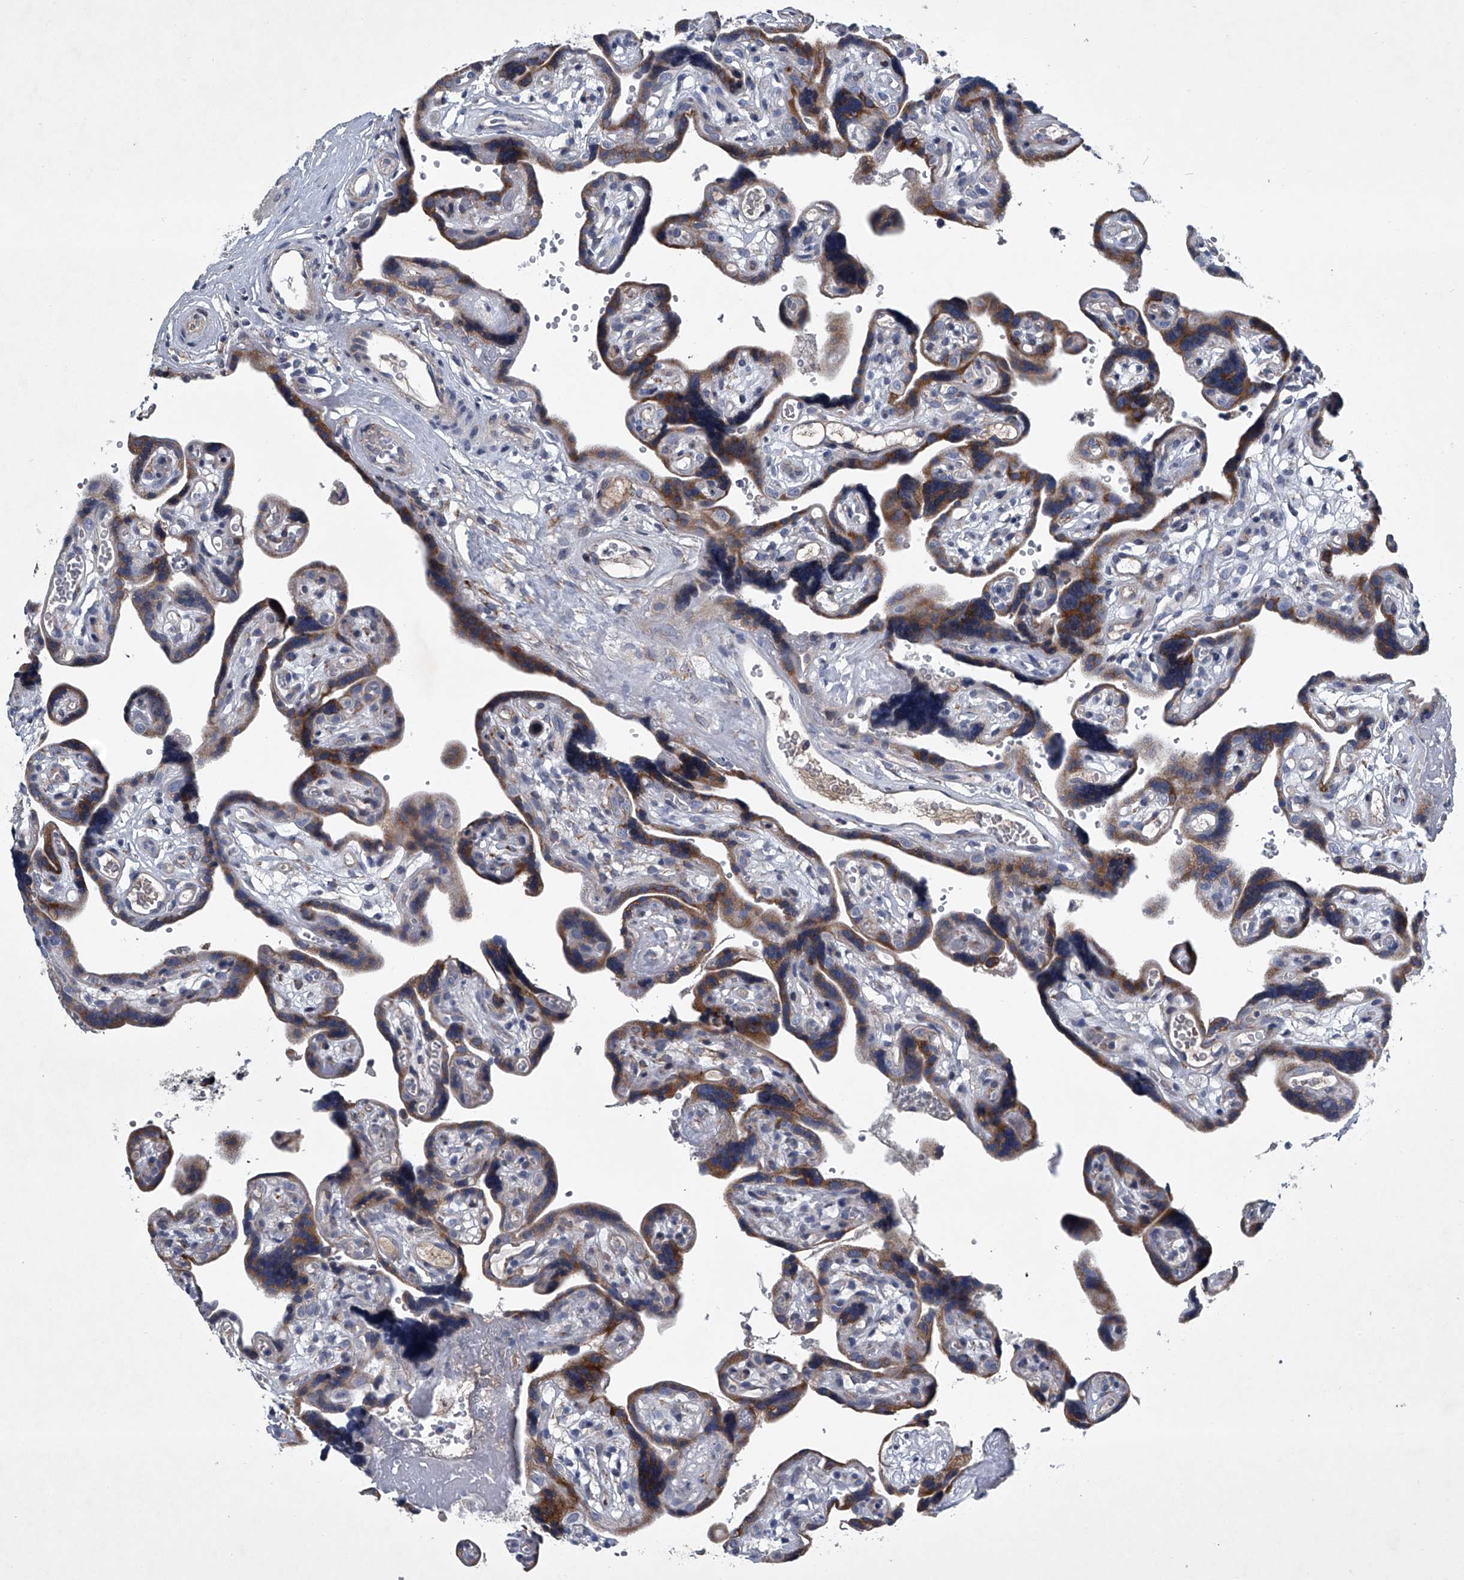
{"staining": {"intensity": "moderate", "quantity": "<25%", "location": "cytoplasmic/membranous"}, "tissue": "placenta", "cell_type": "Decidual cells", "image_type": "normal", "snomed": [{"axis": "morphology", "description": "Normal tissue, NOS"}, {"axis": "topography", "description": "Placenta"}], "caption": "Protein expression analysis of benign placenta displays moderate cytoplasmic/membranous positivity in approximately <25% of decidual cells. (DAB (3,3'-diaminobenzidine) IHC, brown staining for protein, blue staining for nuclei).", "gene": "ABCG1", "patient": {"sex": "female", "age": 30}}